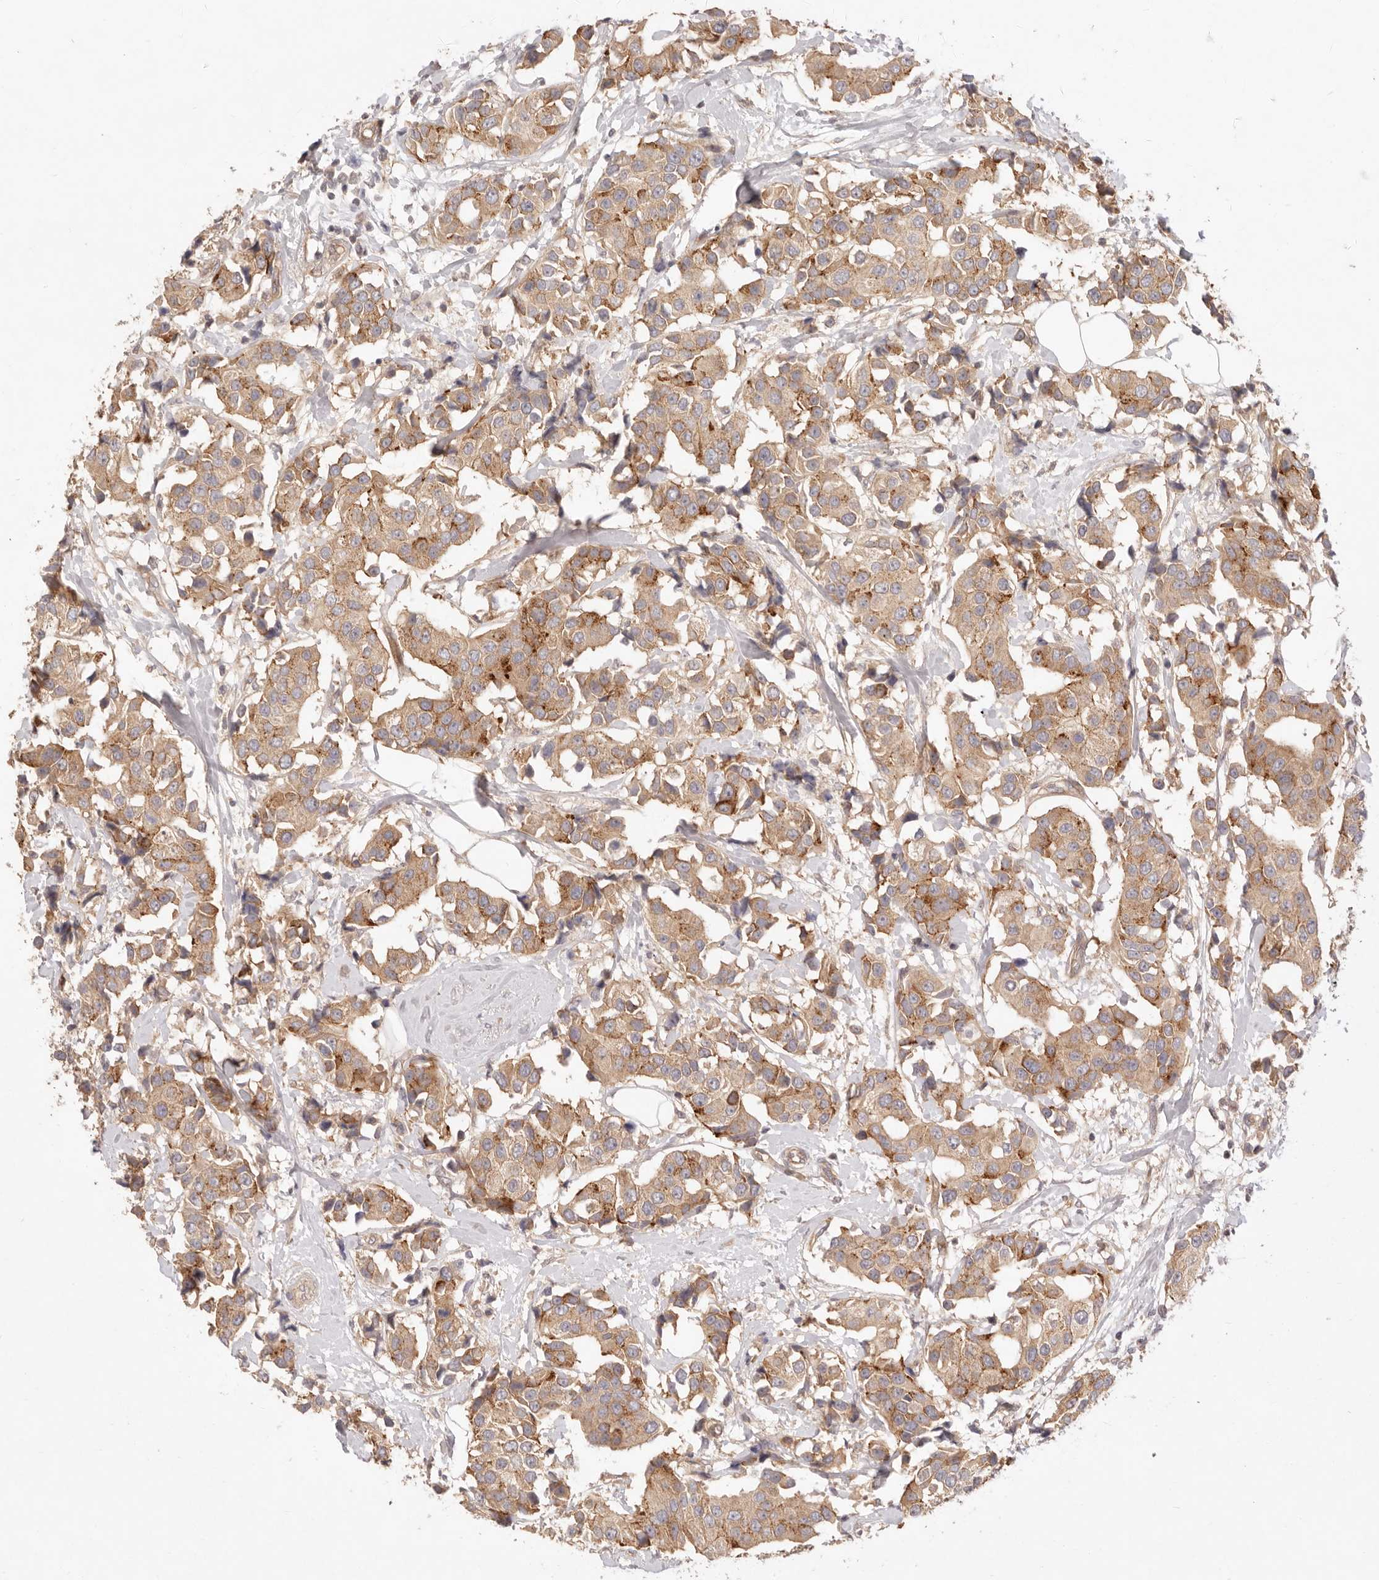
{"staining": {"intensity": "moderate", "quantity": ">75%", "location": "cytoplasmic/membranous"}, "tissue": "breast cancer", "cell_type": "Tumor cells", "image_type": "cancer", "snomed": [{"axis": "morphology", "description": "Normal tissue, NOS"}, {"axis": "morphology", "description": "Duct carcinoma"}, {"axis": "topography", "description": "Breast"}], "caption": "High-power microscopy captured an immunohistochemistry (IHC) image of breast cancer, revealing moderate cytoplasmic/membranous positivity in about >75% of tumor cells. (Stains: DAB (3,3'-diaminobenzidine) in brown, nuclei in blue, Microscopy: brightfield microscopy at high magnification).", "gene": "PPP1R3B", "patient": {"sex": "female", "age": 39}}